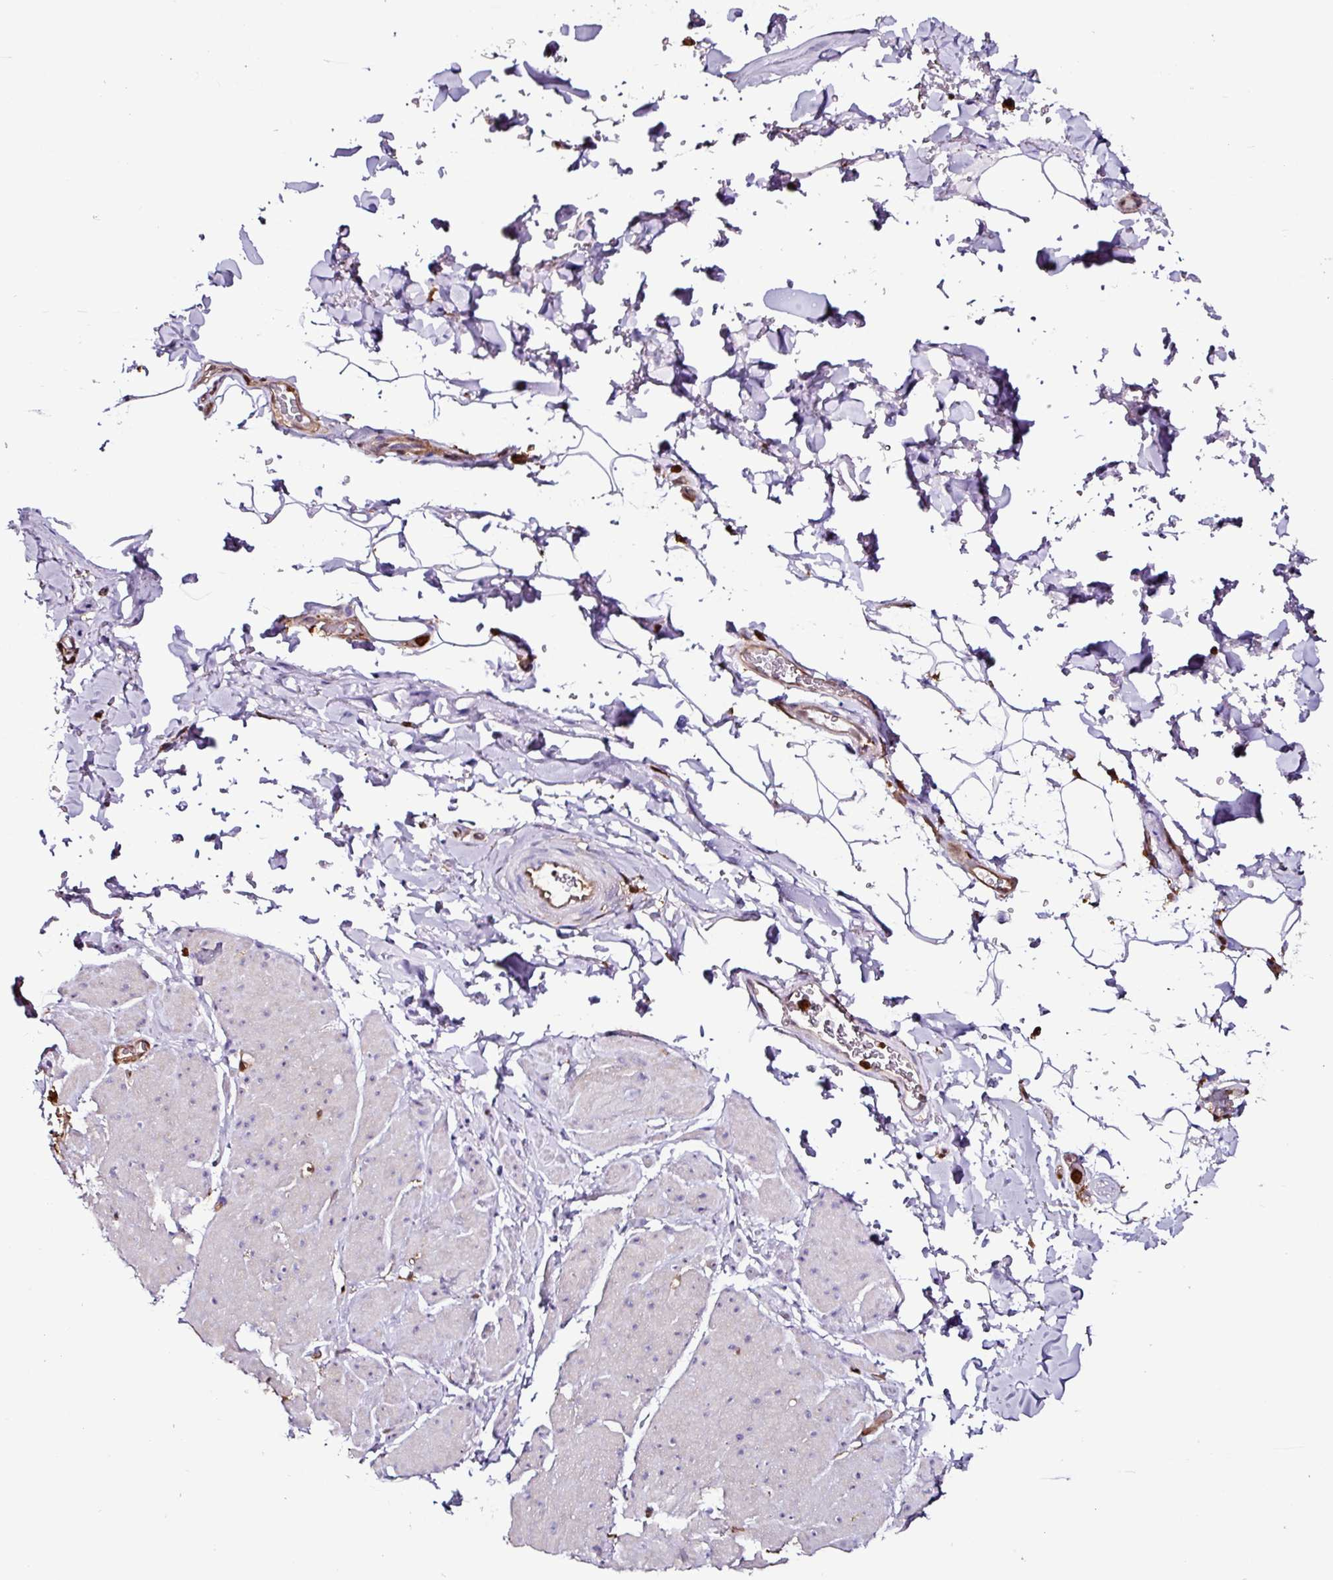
{"staining": {"intensity": "negative", "quantity": "none", "location": "none"}, "tissue": "adipose tissue", "cell_type": "Adipocytes", "image_type": "normal", "snomed": [{"axis": "morphology", "description": "Normal tissue, NOS"}, {"axis": "topography", "description": "Rectum"}, {"axis": "topography", "description": "Peripheral nerve tissue"}], "caption": "High magnification brightfield microscopy of unremarkable adipose tissue stained with DAB (brown) and counterstained with hematoxylin (blue): adipocytes show no significant staining.", "gene": "ARHGDIB", "patient": {"sex": "female", "age": 69}}